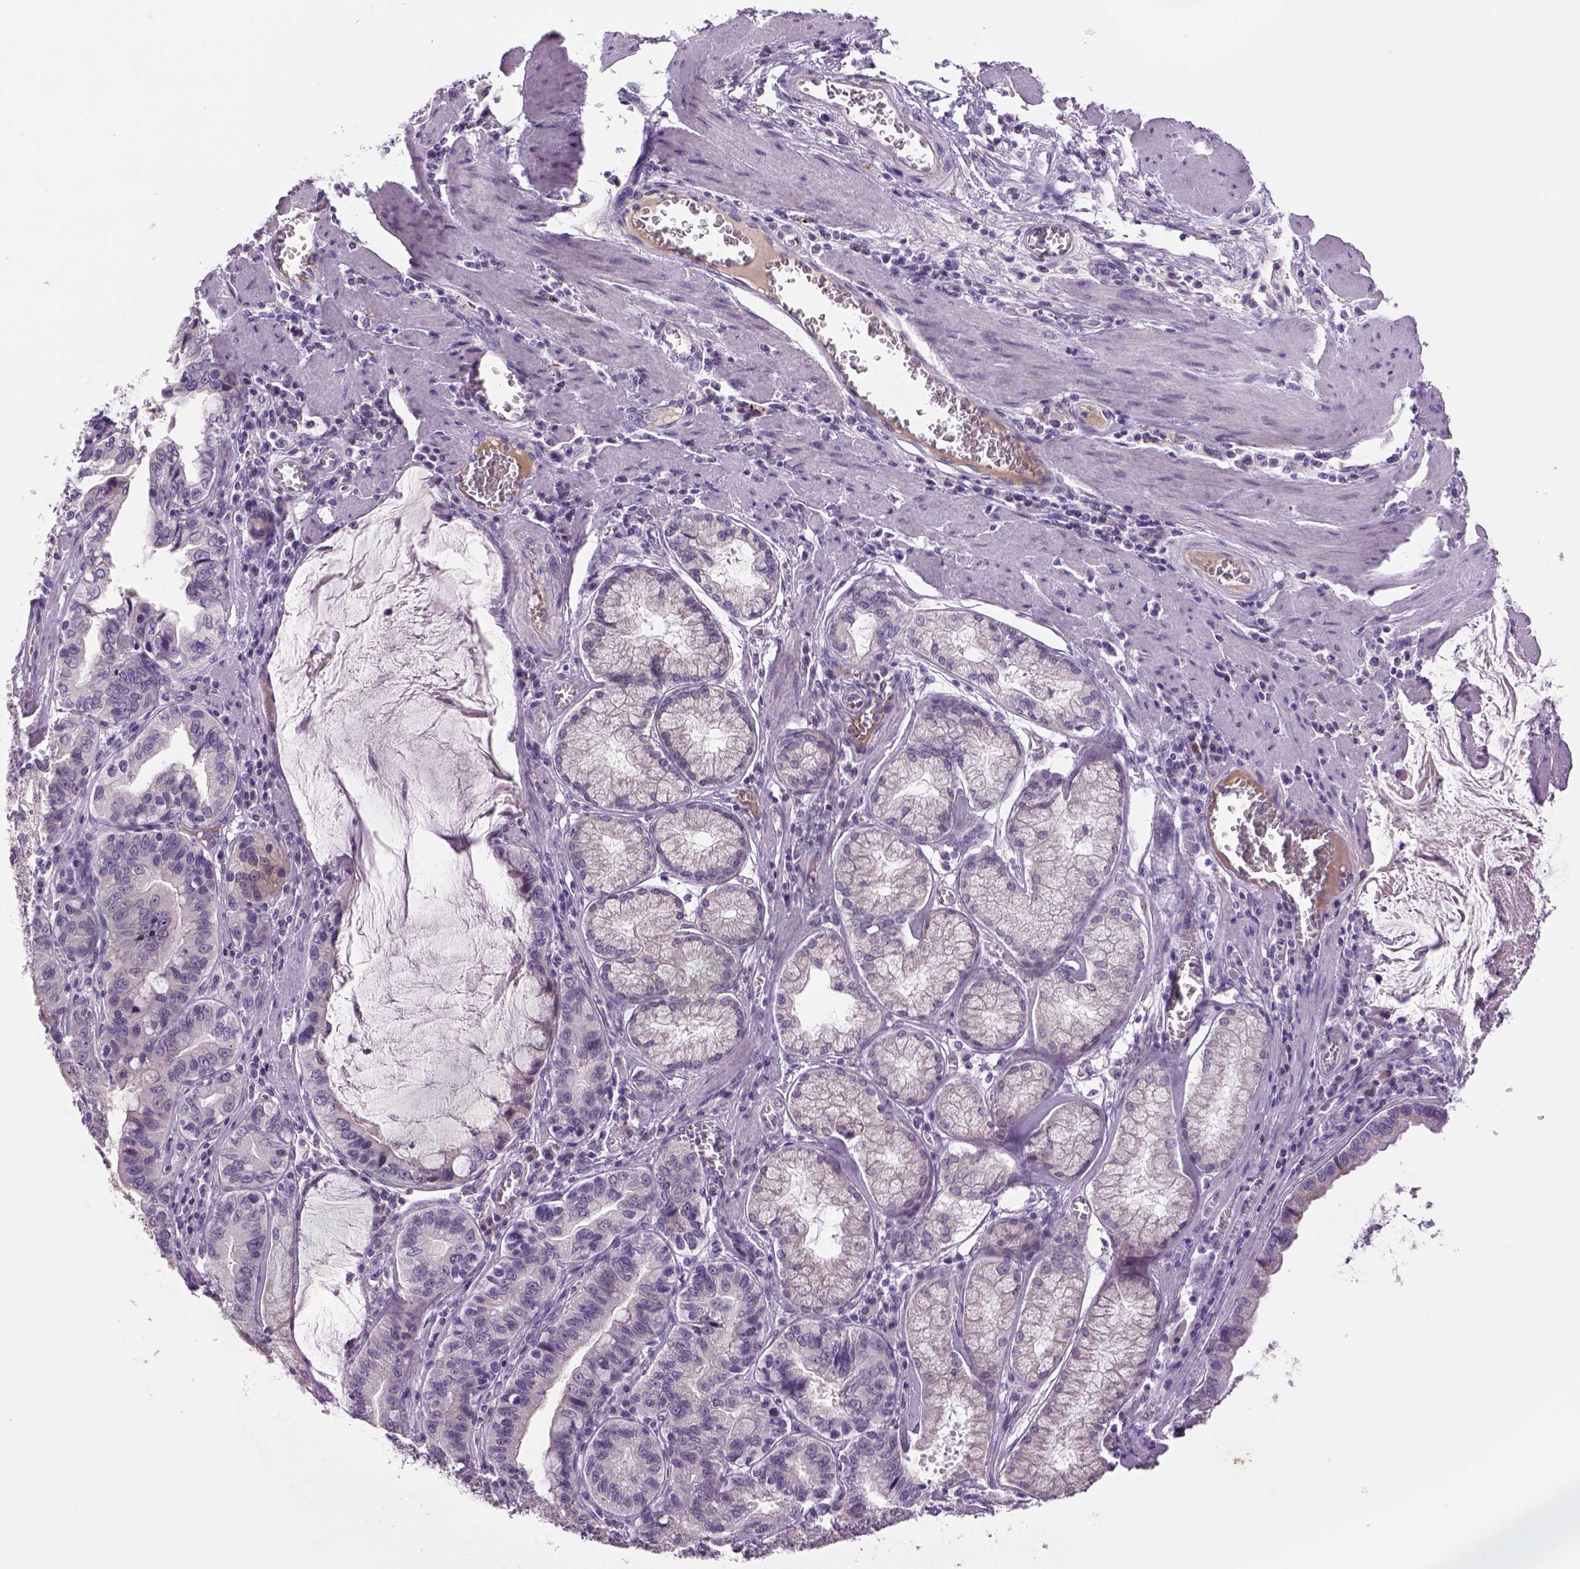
{"staining": {"intensity": "negative", "quantity": "none", "location": "none"}, "tissue": "stomach cancer", "cell_type": "Tumor cells", "image_type": "cancer", "snomed": [{"axis": "morphology", "description": "Adenocarcinoma, NOS"}, {"axis": "topography", "description": "Stomach, lower"}], "caption": "Stomach cancer (adenocarcinoma) stained for a protein using immunohistochemistry (IHC) shows no expression tumor cells.", "gene": "DBH", "patient": {"sex": "female", "age": 76}}